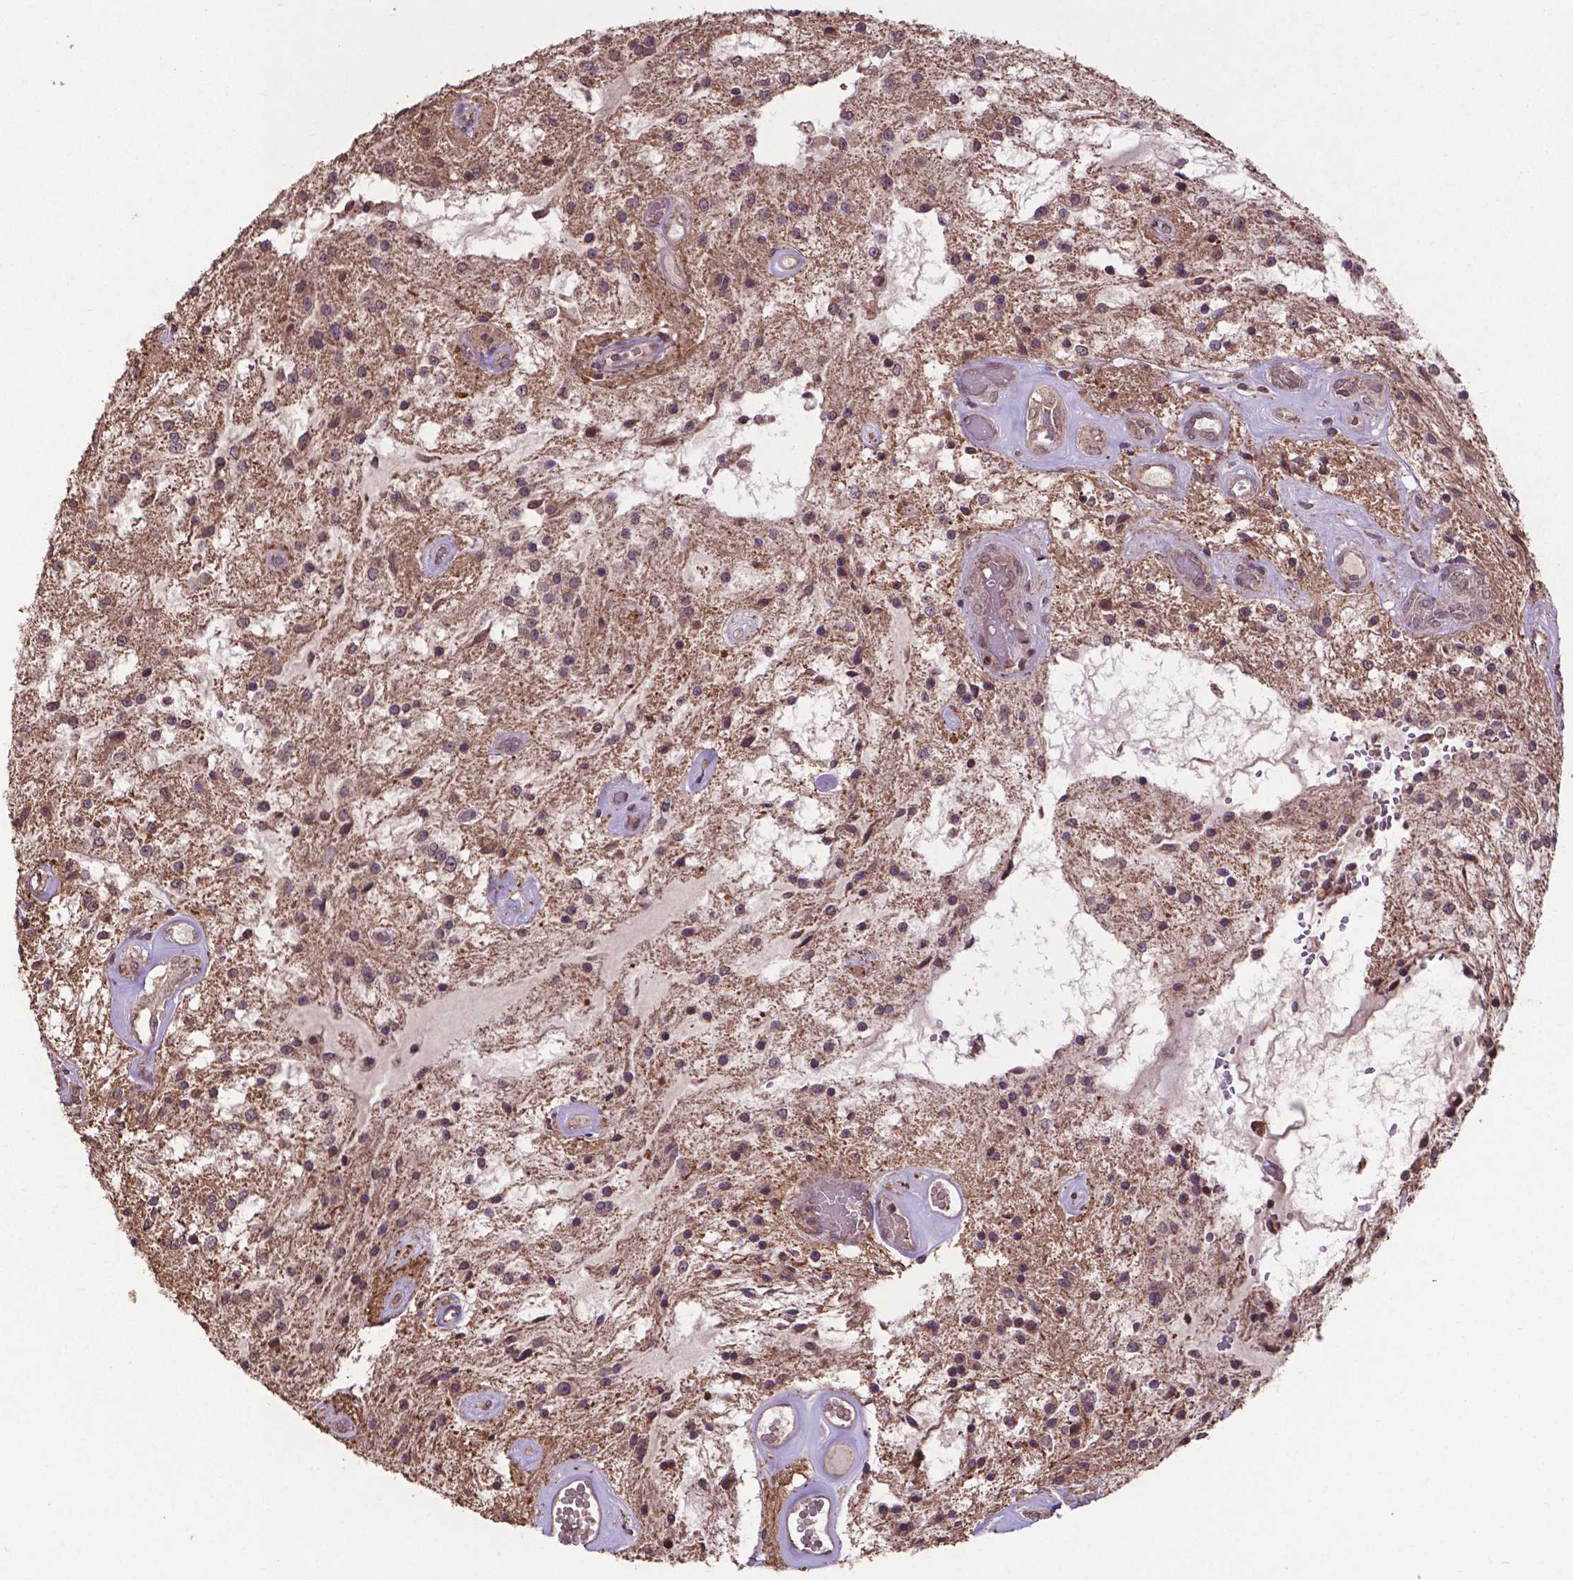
{"staining": {"intensity": "weak", "quantity": ">75%", "location": "cytoplasmic/membranous"}, "tissue": "glioma", "cell_type": "Tumor cells", "image_type": "cancer", "snomed": [{"axis": "morphology", "description": "Glioma, malignant, Low grade"}, {"axis": "topography", "description": "Cerebellum"}], "caption": "Immunohistochemical staining of glioma shows weak cytoplasmic/membranous protein expression in approximately >75% of tumor cells.", "gene": "DCAF1", "patient": {"sex": "female", "age": 14}}